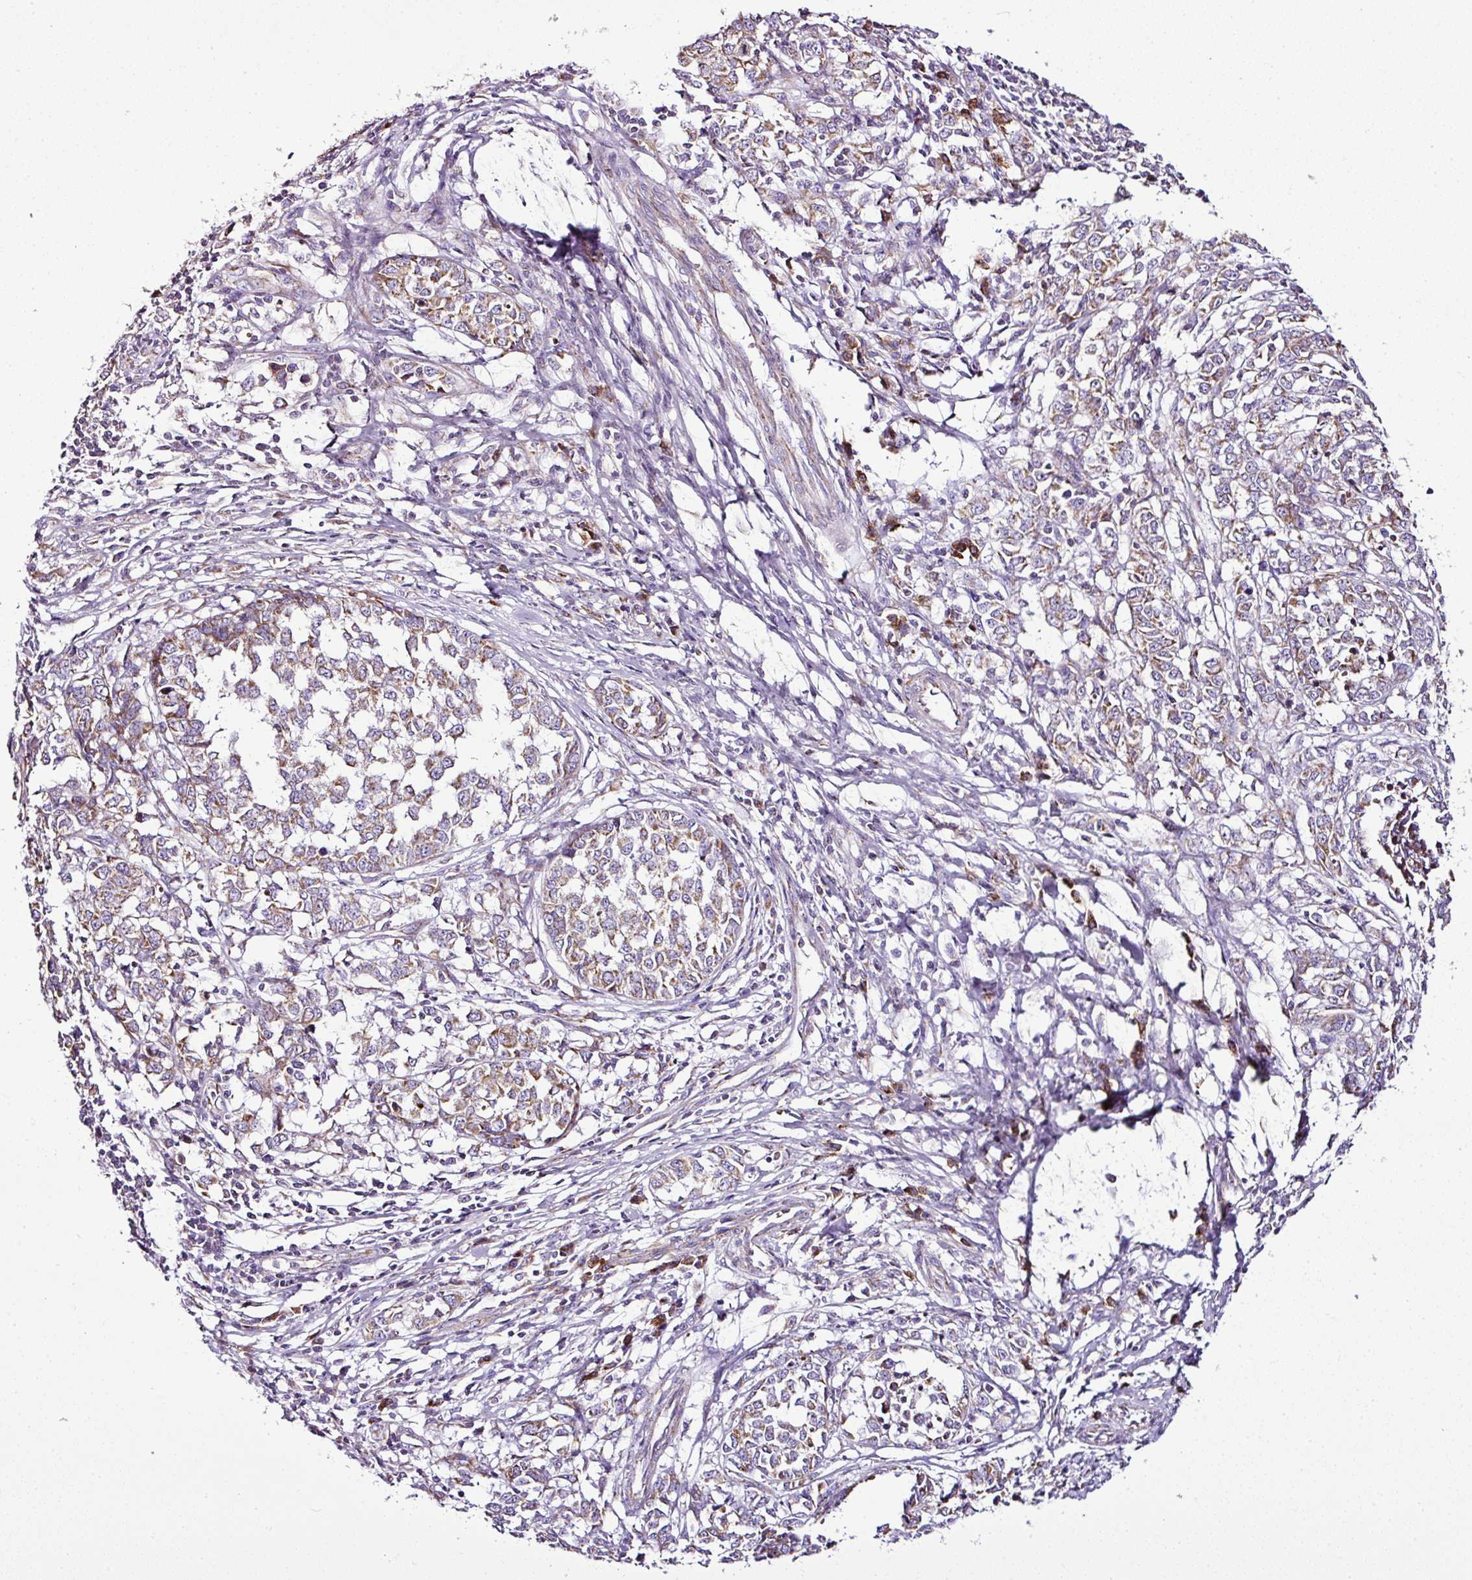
{"staining": {"intensity": "weak", "quantity": ">75%", "location": "cytoplasmic/membranous"}, "tissue": "melanoma", "cell_type": "Tumor cells", "image_type": "cancer", "snomed": [{"axis": "morphology", "description": "Malignant melanoma, NOS"}, {"axis": "topography", "description": "Skin"}], "caption": "Human melanoma stained with a brown dye demonstrates weak cytoplasmic/membranous positive positivity in approximately >75% of tumor cells.", "gene": "DPAGT1", "patient": {"sex": "female", "age": 72}}